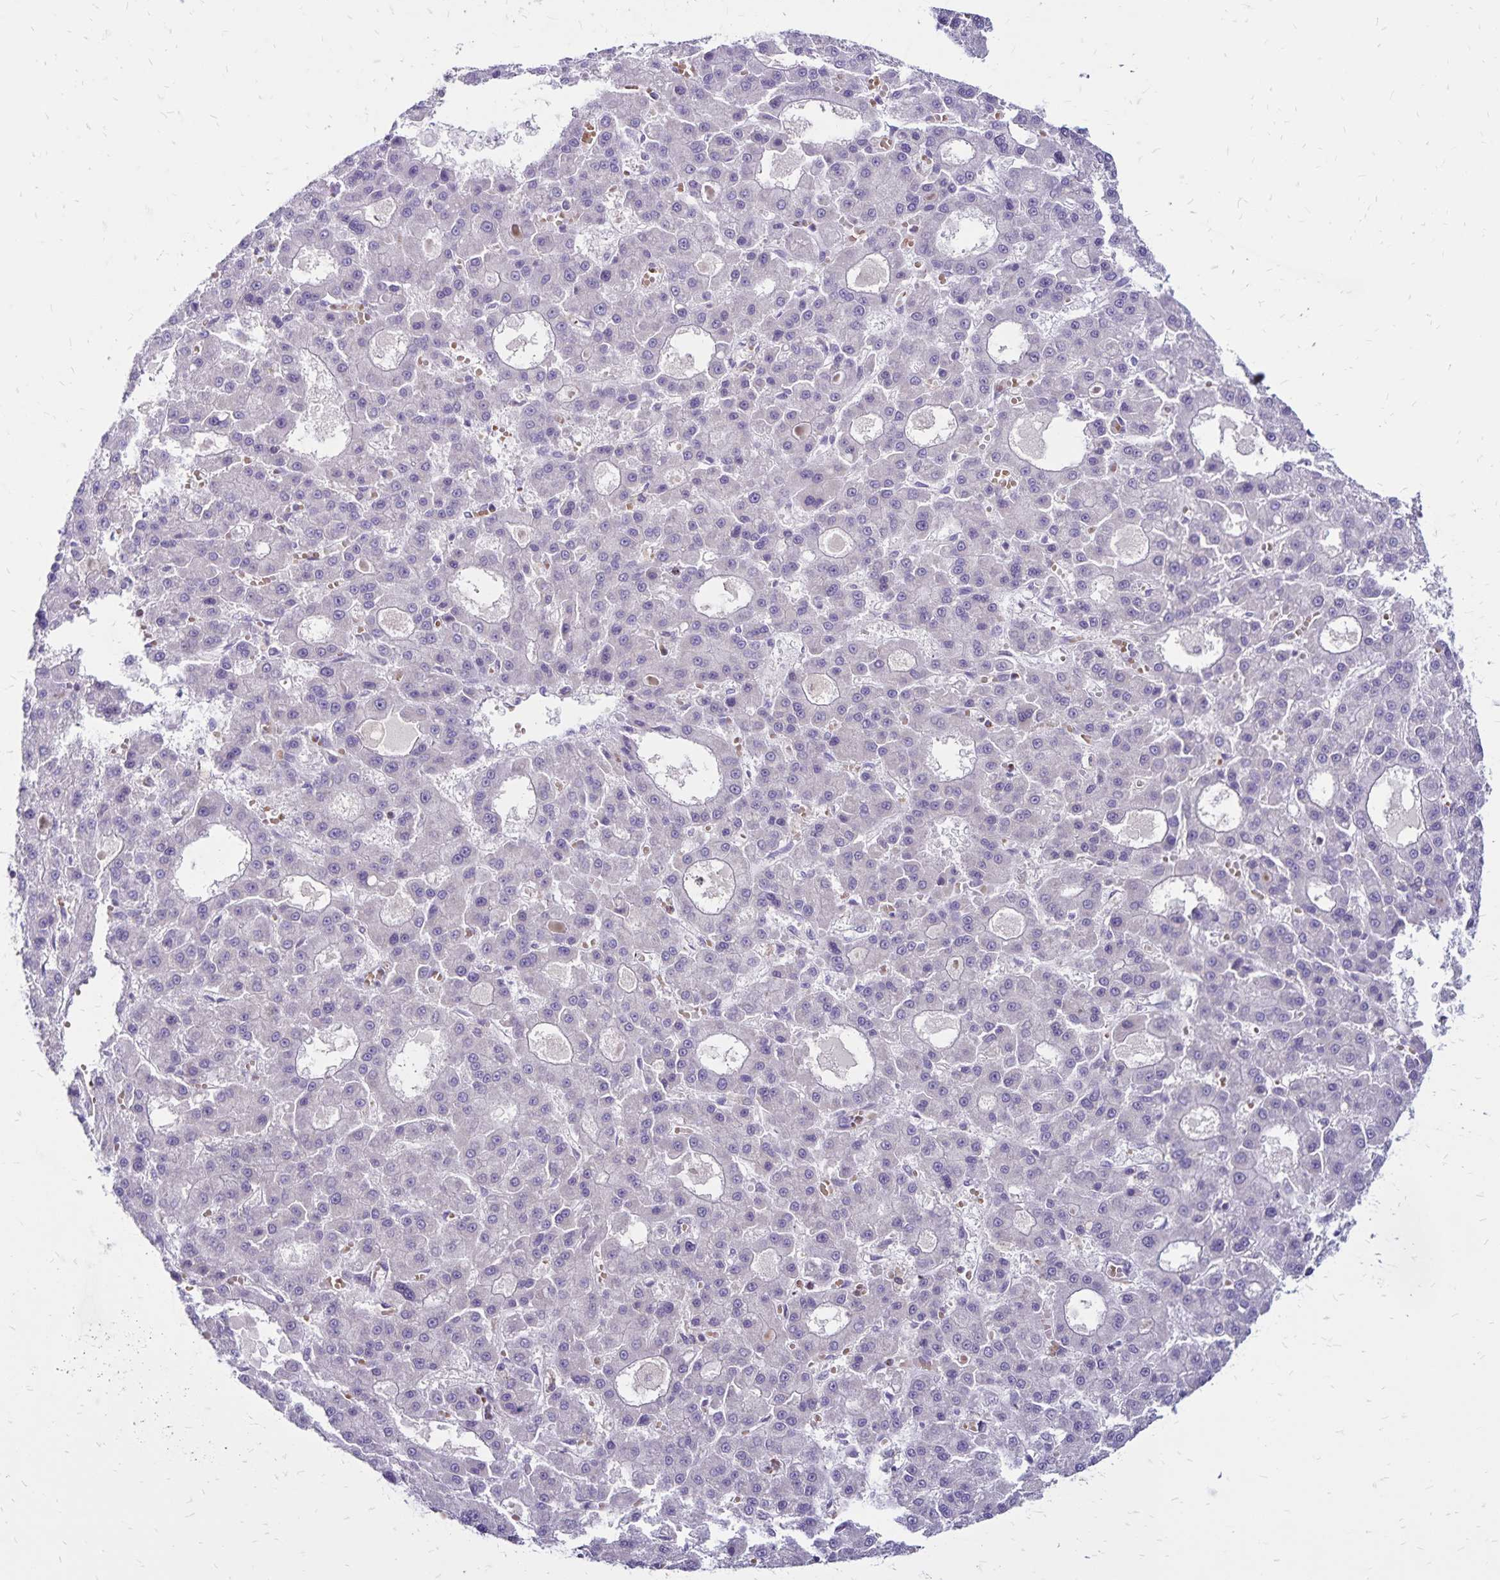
{"staining": {"intensity": "negative", "quantity": "none", "location": "none"}, "tissue": "liver cancer", "cell_type": "Tumor cells", "image_type": "cancer", "snomed": [{"axis": "morphology", "description": "Carcinoma, Hepatocellular, NOS"}, {"axis": "topography", "description": "Liver"}], "caption": "High power microscopy image of an immunohistochemistry (IHC) photomicrograph of liver cancer, revealing no significant expression in tumor cells.", "gene": "FSD1", "patient": {"sex": "male", "age": 70}}